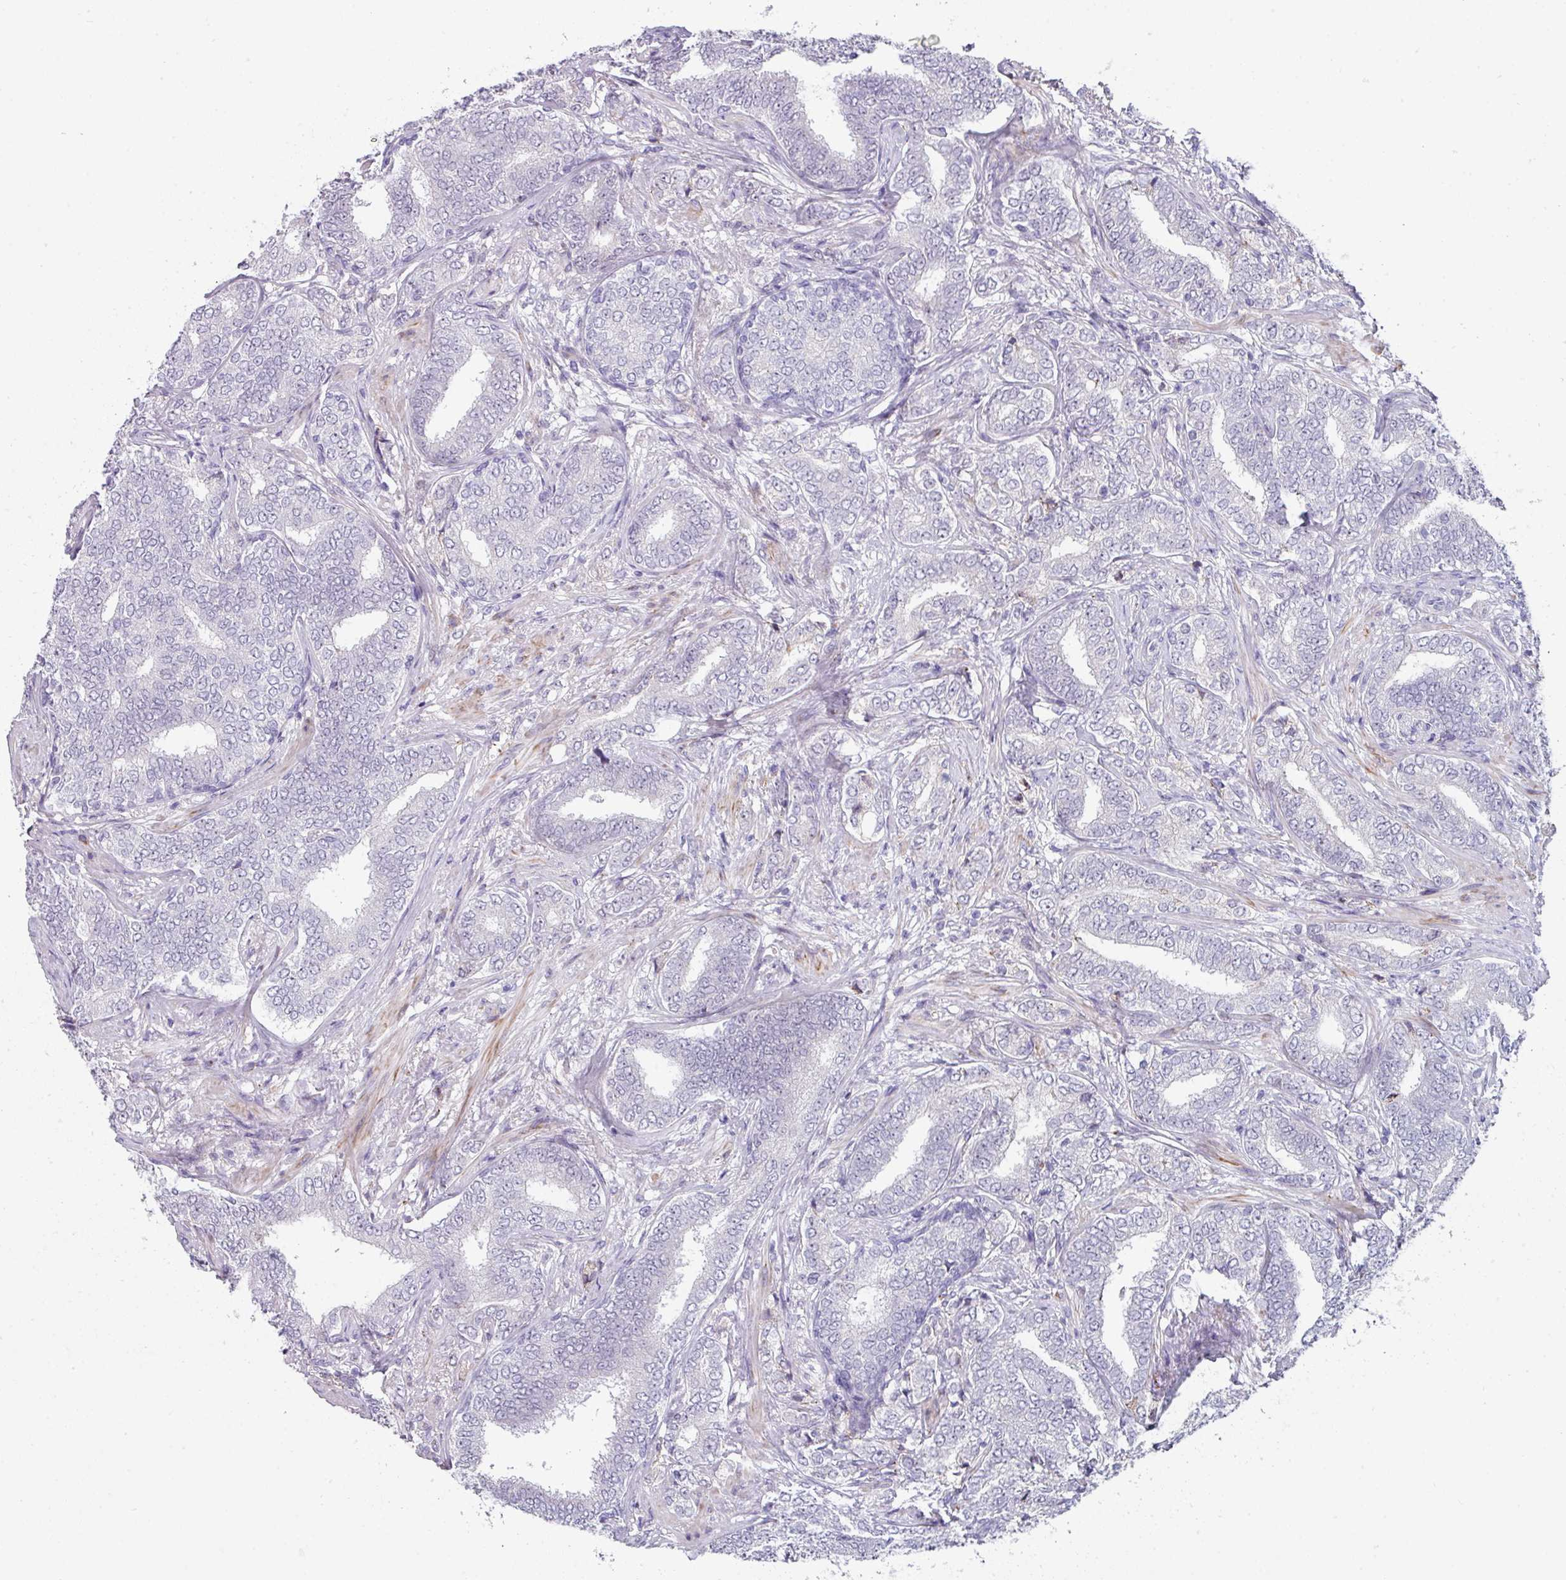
{"staining": {"intensity": "negative", "quantity": "none", "location": "none"}, "tissue": "prostate cancer", "cell_type": "Tumor cells", "image_type": "cancer", "snomed": [{"axis": "morphology", "description": "Adenocarcinoma, High grade"}, {"axis": "topography", "description": "Prostate"}], "caption": "This is an immunohistochemistry micrograph of adenocarcinoma (high-grade) (prostate). There is no positivity in tumor cells.", "gene": "BMS1", "patient": {"sex": "male", "age": 72}}